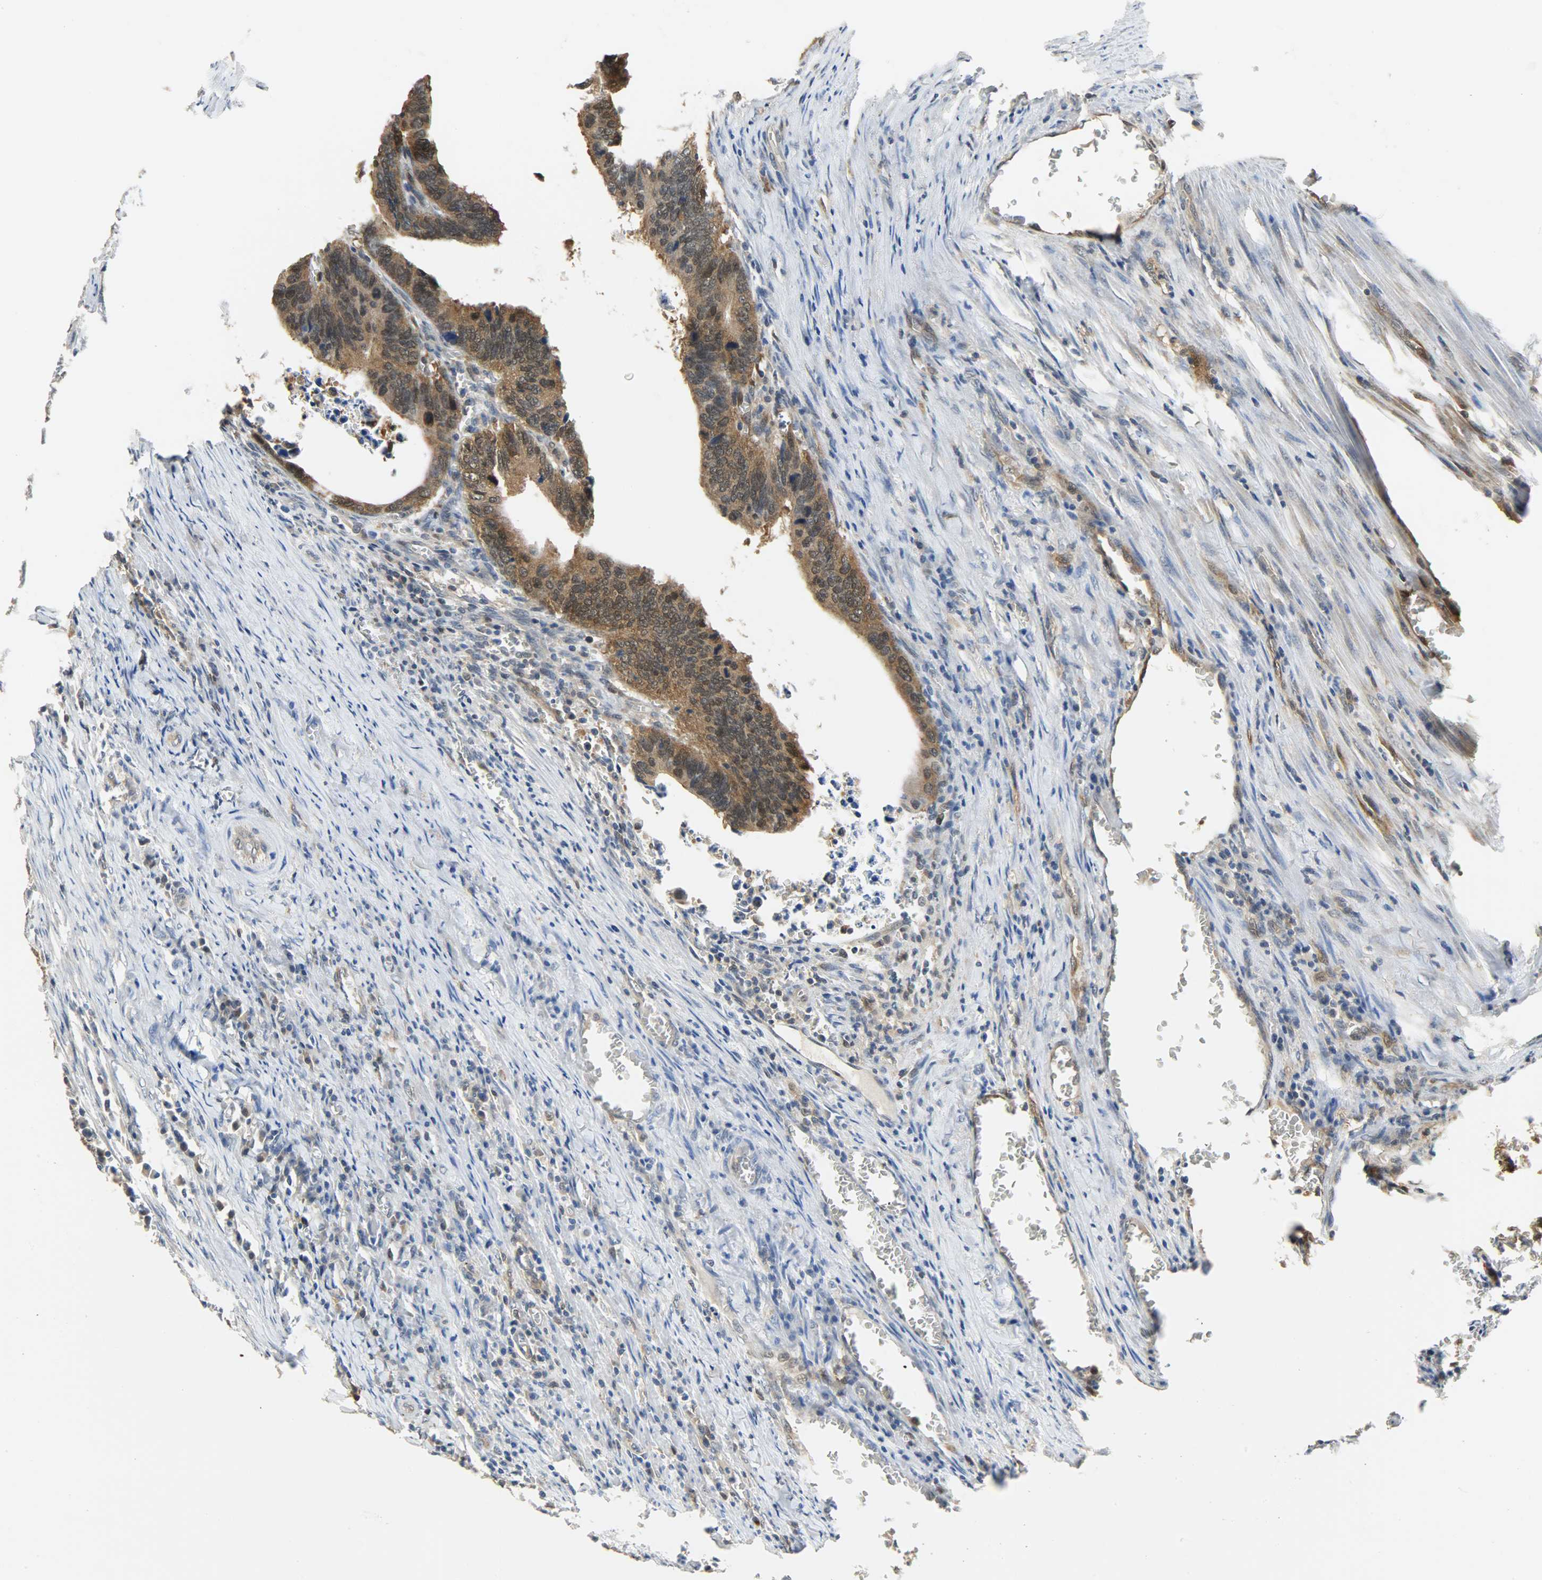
{"staining": {"intensity": "strong", "quantity": ">75%", "location": "cytoplasmic/membranous,nuclear"}, "tissue": "colorectal cancer", "cell_type": "Tumor cells", "image_type": "cancer", "snomed": [{"axis": "morphology", "description": "Adenocarcinoma, NOS"}, {"axis": "topography", "description": "Colon"}], "caption": "Colorectal cancer (adenocarcinoma) was stained to show a protein in brown. There is high levels of strong cytoplasmic/membranous and nuclear positivity in approximately >75% of tumor cells.", "gene": "EIF4EBP1", "patient": {"sex": "male", "age": 72}}